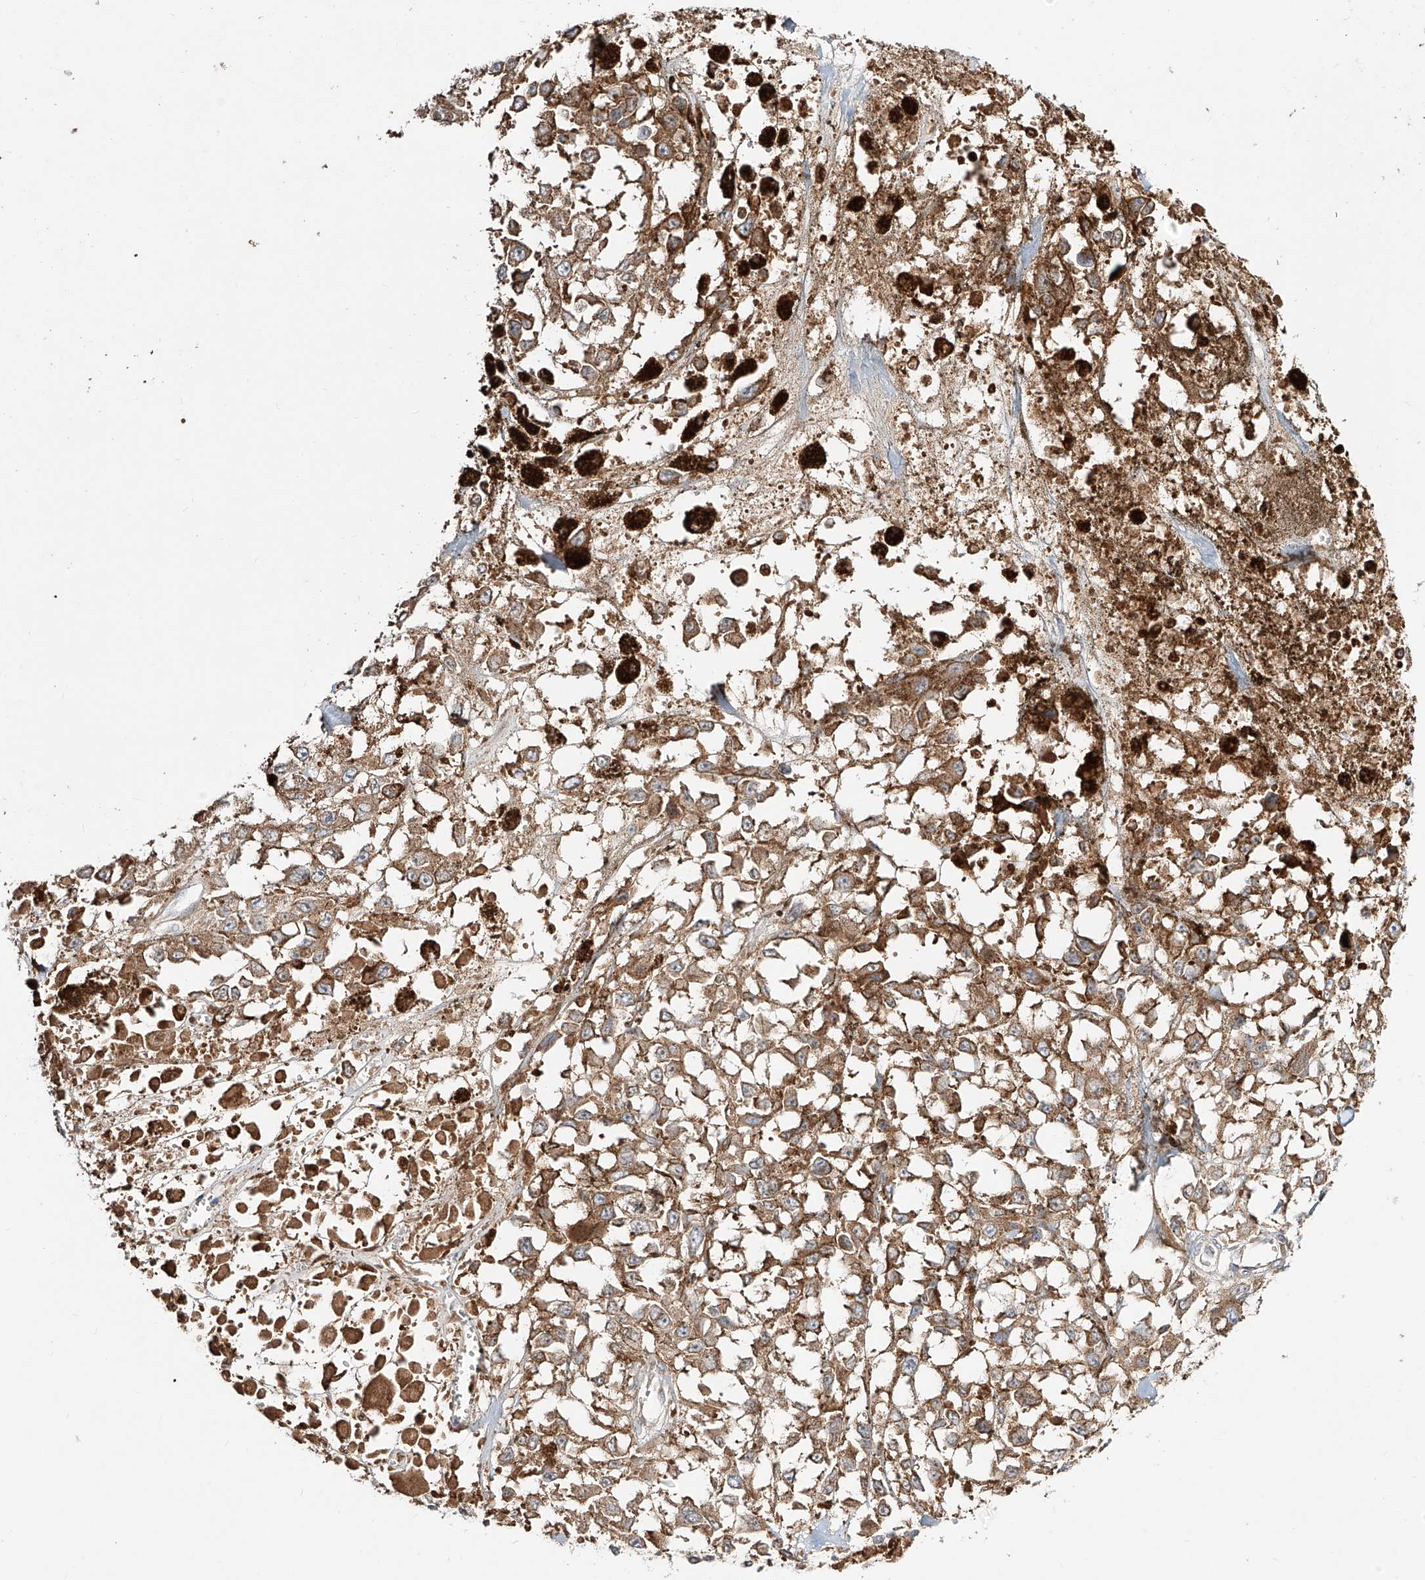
{"staining": {"intensity": "moderate", "quantity": ">75%", "location": "cytoplasmic/membranous"}, "tissue": "melanoma", "cell_type": "Tumor cells", "image_type": "cancer", "snomed": [{"axis": "morphology", "description": "Malignant melanoma, Metastatic site"}, {"axis": "topography", "description": "Lymph node"}], "caption": "Immunohistochemical staining of malignant melanoma (metastatic site) reveals medium levels of moderate cytoplasmic/membranous protein positivity in approximately >75% of tumor cells.", "gene": "ERO1A", "patient": {"sex": "male", "age": 59}}